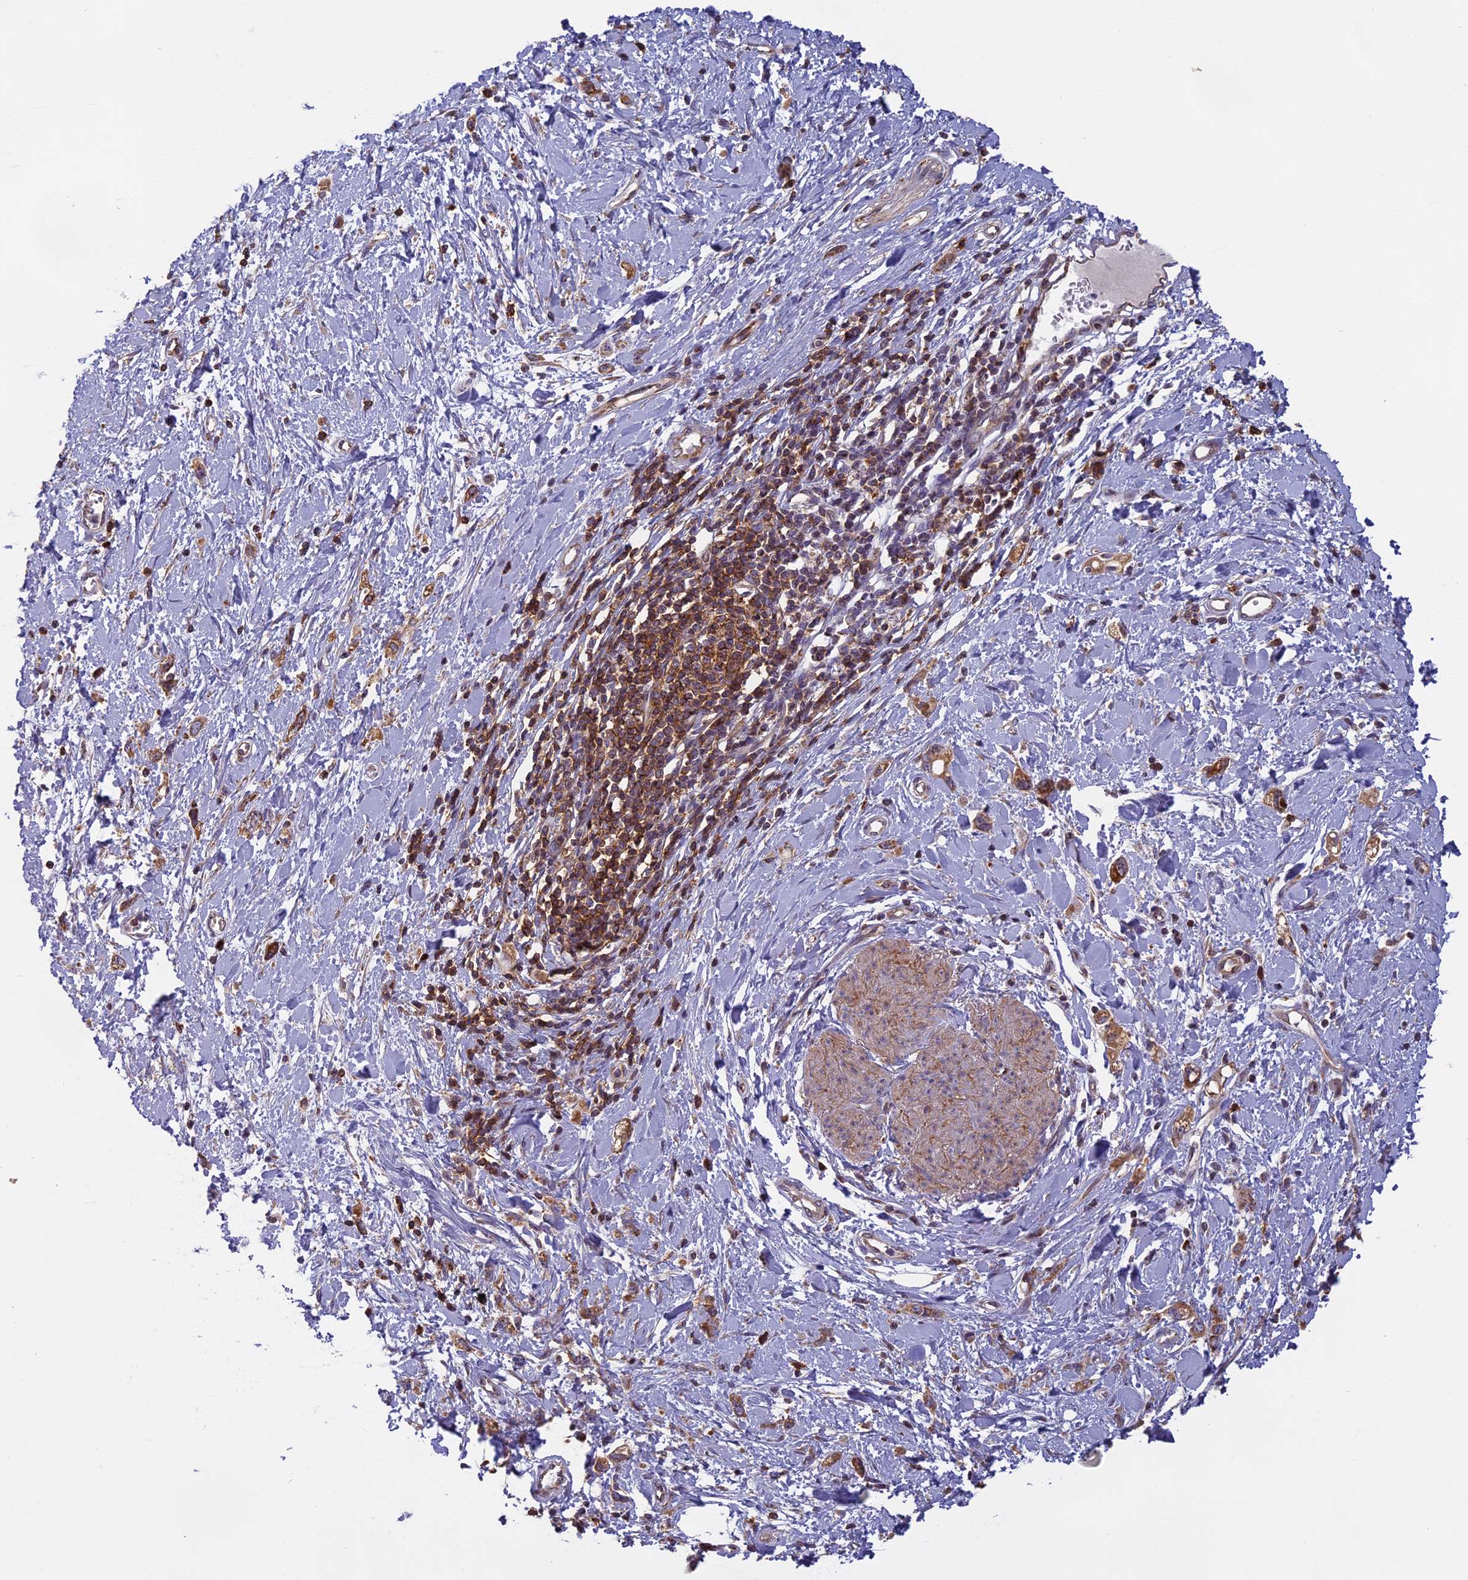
{"staining": {"intensity": "moderate", "quantity": ">75%", "location": "cytoplasmic/membranous"}, "tissue": "stomach cancer", "cell_type": "Tumor cells", "image_type": "cancer", "snomed": [{"axis": "morphology", "description": "Adenocarcinoma, NOS"}, {"axis": "topography", "description": "Stomach"}], "caption": "Stomach cancer stained for a protein (brown) displays moderate cytoplasmic/membranous positive staining in approximately >75% of tumor cells.", "gene": "EDAR", "patient": {"sex": "female", "age": 76}}